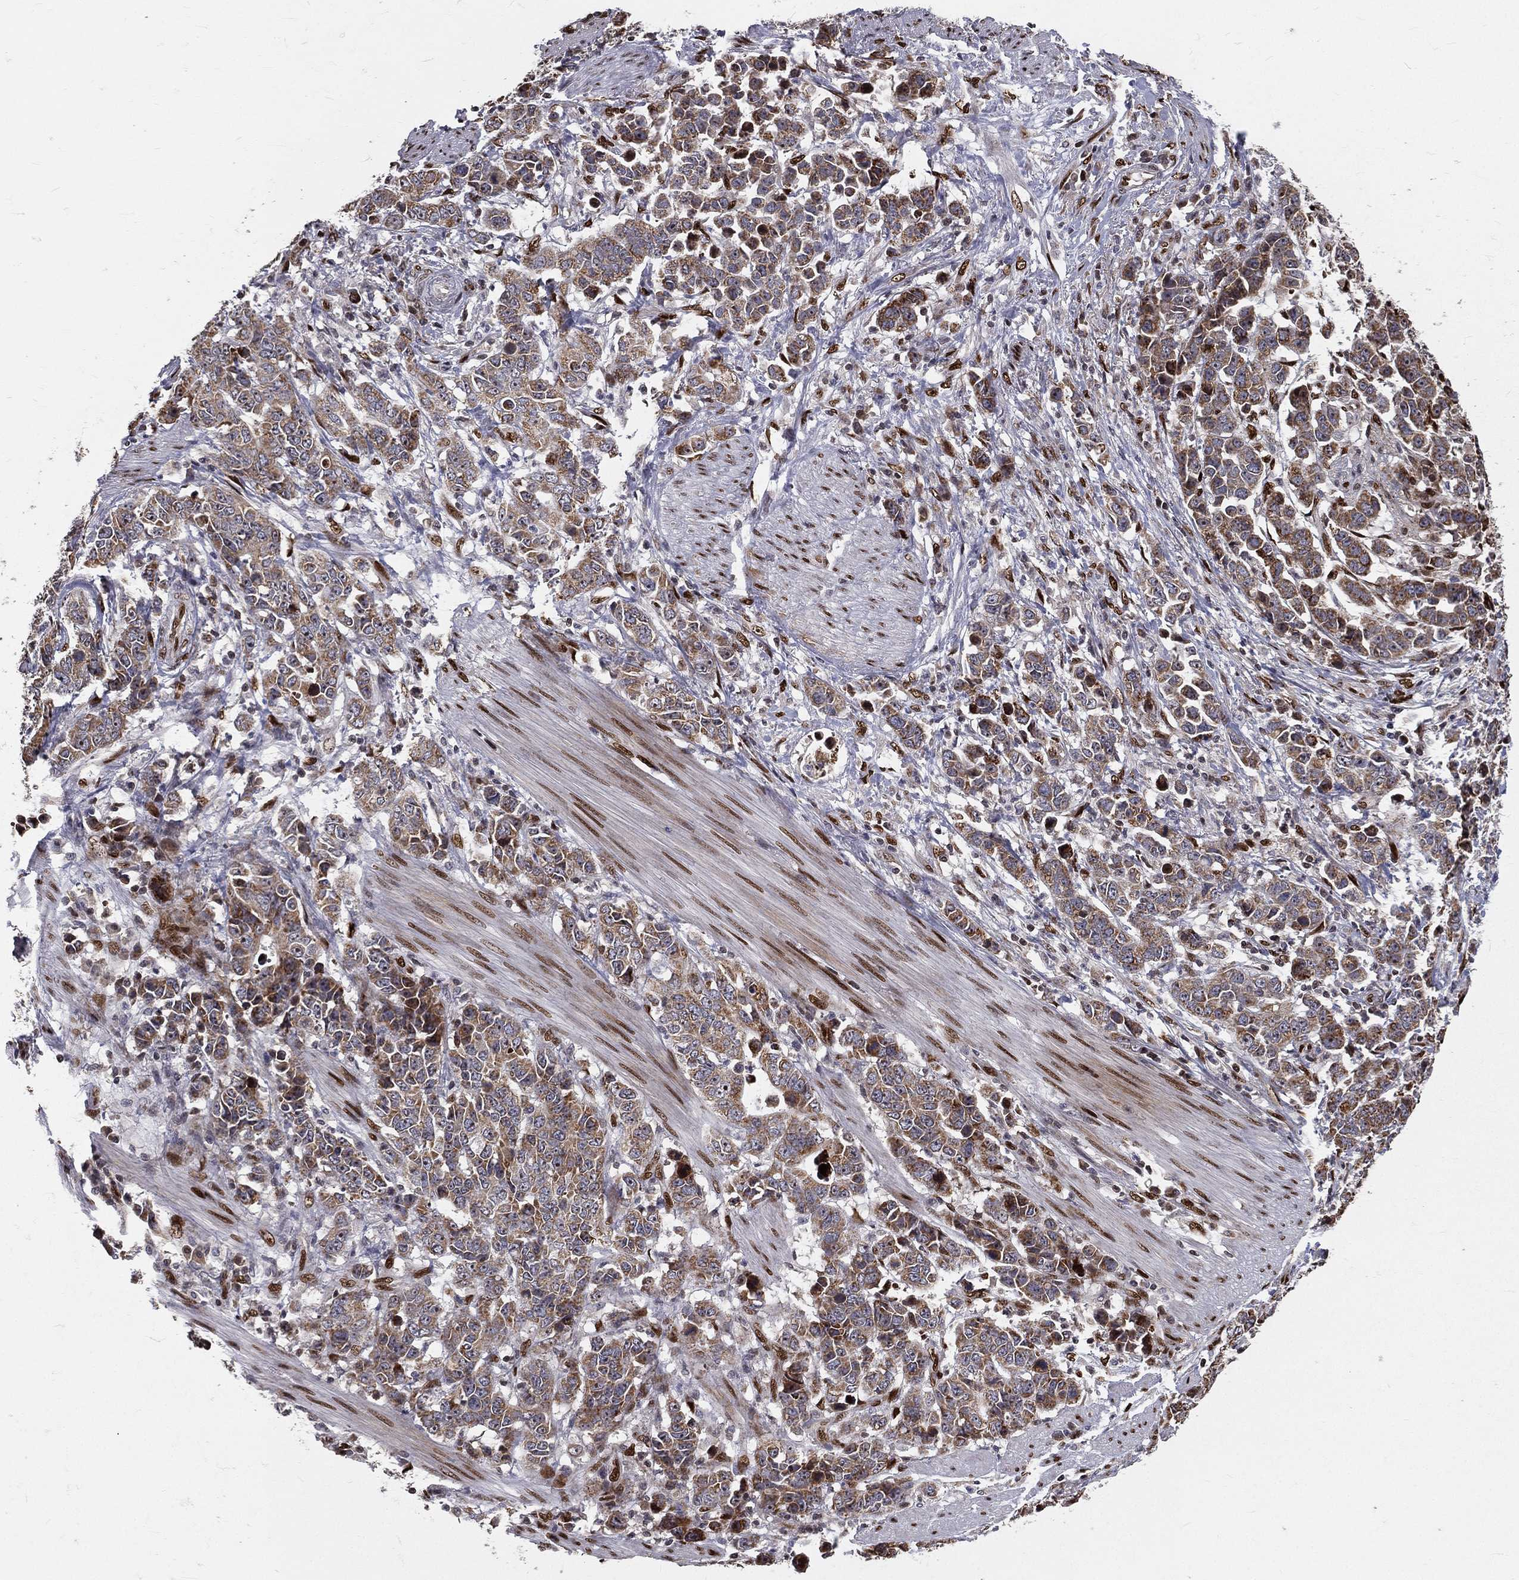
{"staining": {"intensity": "strong", "quantity": "25%-75%", "location": "cytoplasmic/membranous"}, "tissue": "stomach cancer", "cell_type": "Tumor cells", "image_type": "cancer", "snomed": [{"axis": "morphology", "description": "Adenocarcinoma, NOS"}, {"axis": "topography", "description": "Stomach, upper"}], "caption": "Protein expression analysis of human adenocarcinoma (stomach) reveals strong cytoplasmic/membranous positivity in approximately 25%-75% of tumor cells. (brown staining indicates protein expression, while blue staining denotes nuclei).", "gene": "ZEB1", "patient": {"sex": "male", "age": 69}}